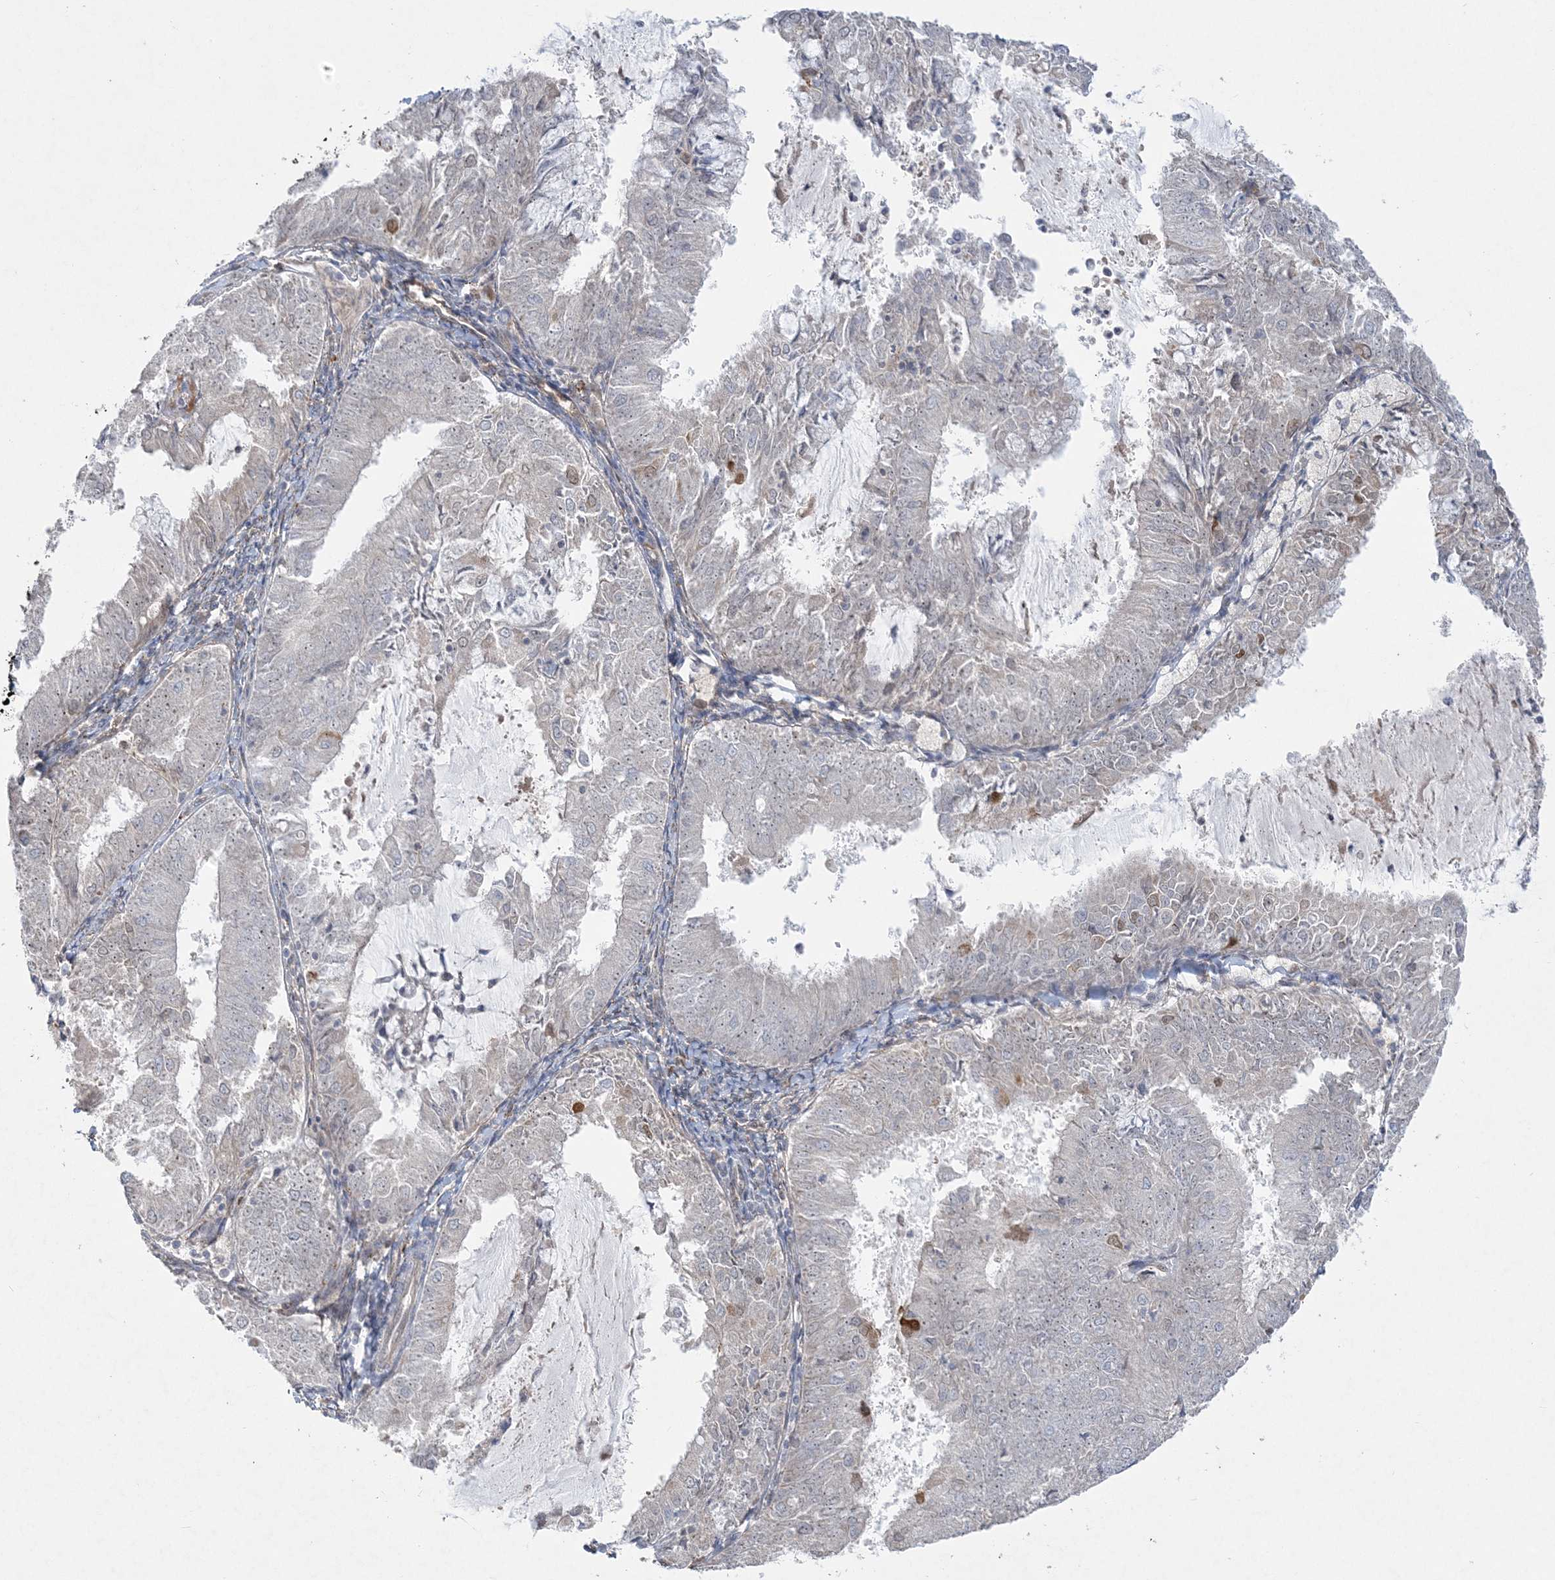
{"staining": {"intensity": "negative", "quantity": "none", "location": "none"}, "tissue": "endometrial cancer", "cell_type": "Tumor cells", "image_type": "cancer", "snomed": [{"axis": "morphology", "description": "Adenocarcinoma, NOS"}, {"axis": "topography", "description": "Endometrium"}], "caption": "IHC image of neoplastic tissue: endometrial adenocarcinoma stained with DAB (3,3'-diaminobenzidine) demonstrates no significant protein expression in tumor cells.", "gene": "INPP1", "patient": {"sex": "female", "age": 57}}